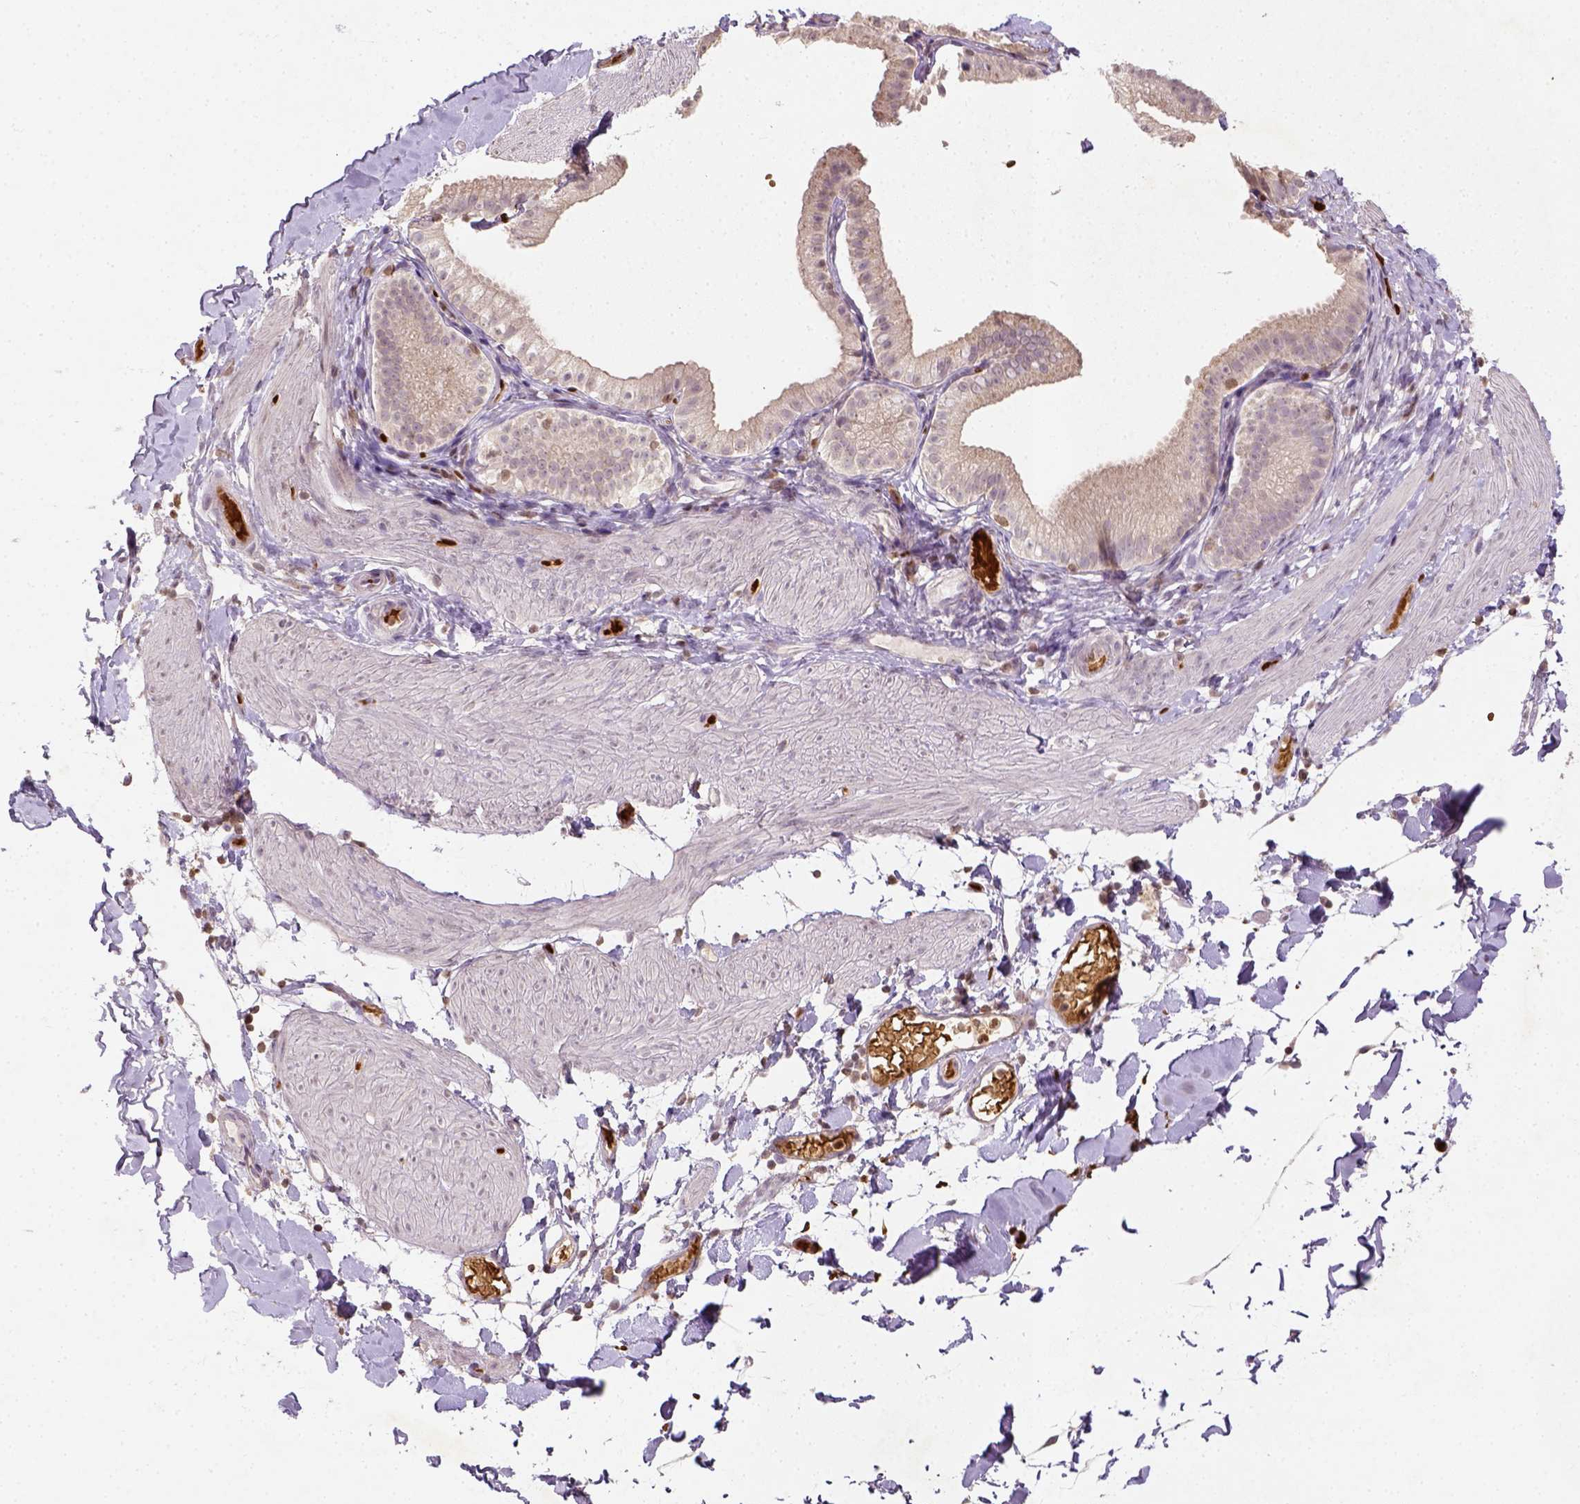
{"staining": {"intensity": "negative", "quantity": "none", "location": "none"}, "tissue": "adipose tissue", "cell_type": "Adipocytes", "image_type": "normal", "snomed": [{"axis": "morphology", "description": "Normal tissue, NOS"}, {"axis": "topography", "description": "Gallbladder"}, {"axis": "topography", "description": "Peripheral nerve tissue"}], "caption": "Immunohistochemistry (IHC) image of benign adipose tissue: adipose tissue stained with DAB (3,3'-diaminobenzidine) reveals no significant protein expression in adipocytes.", "gene": "NUDT3", "patient": {"sex": "female", "age": 45}}